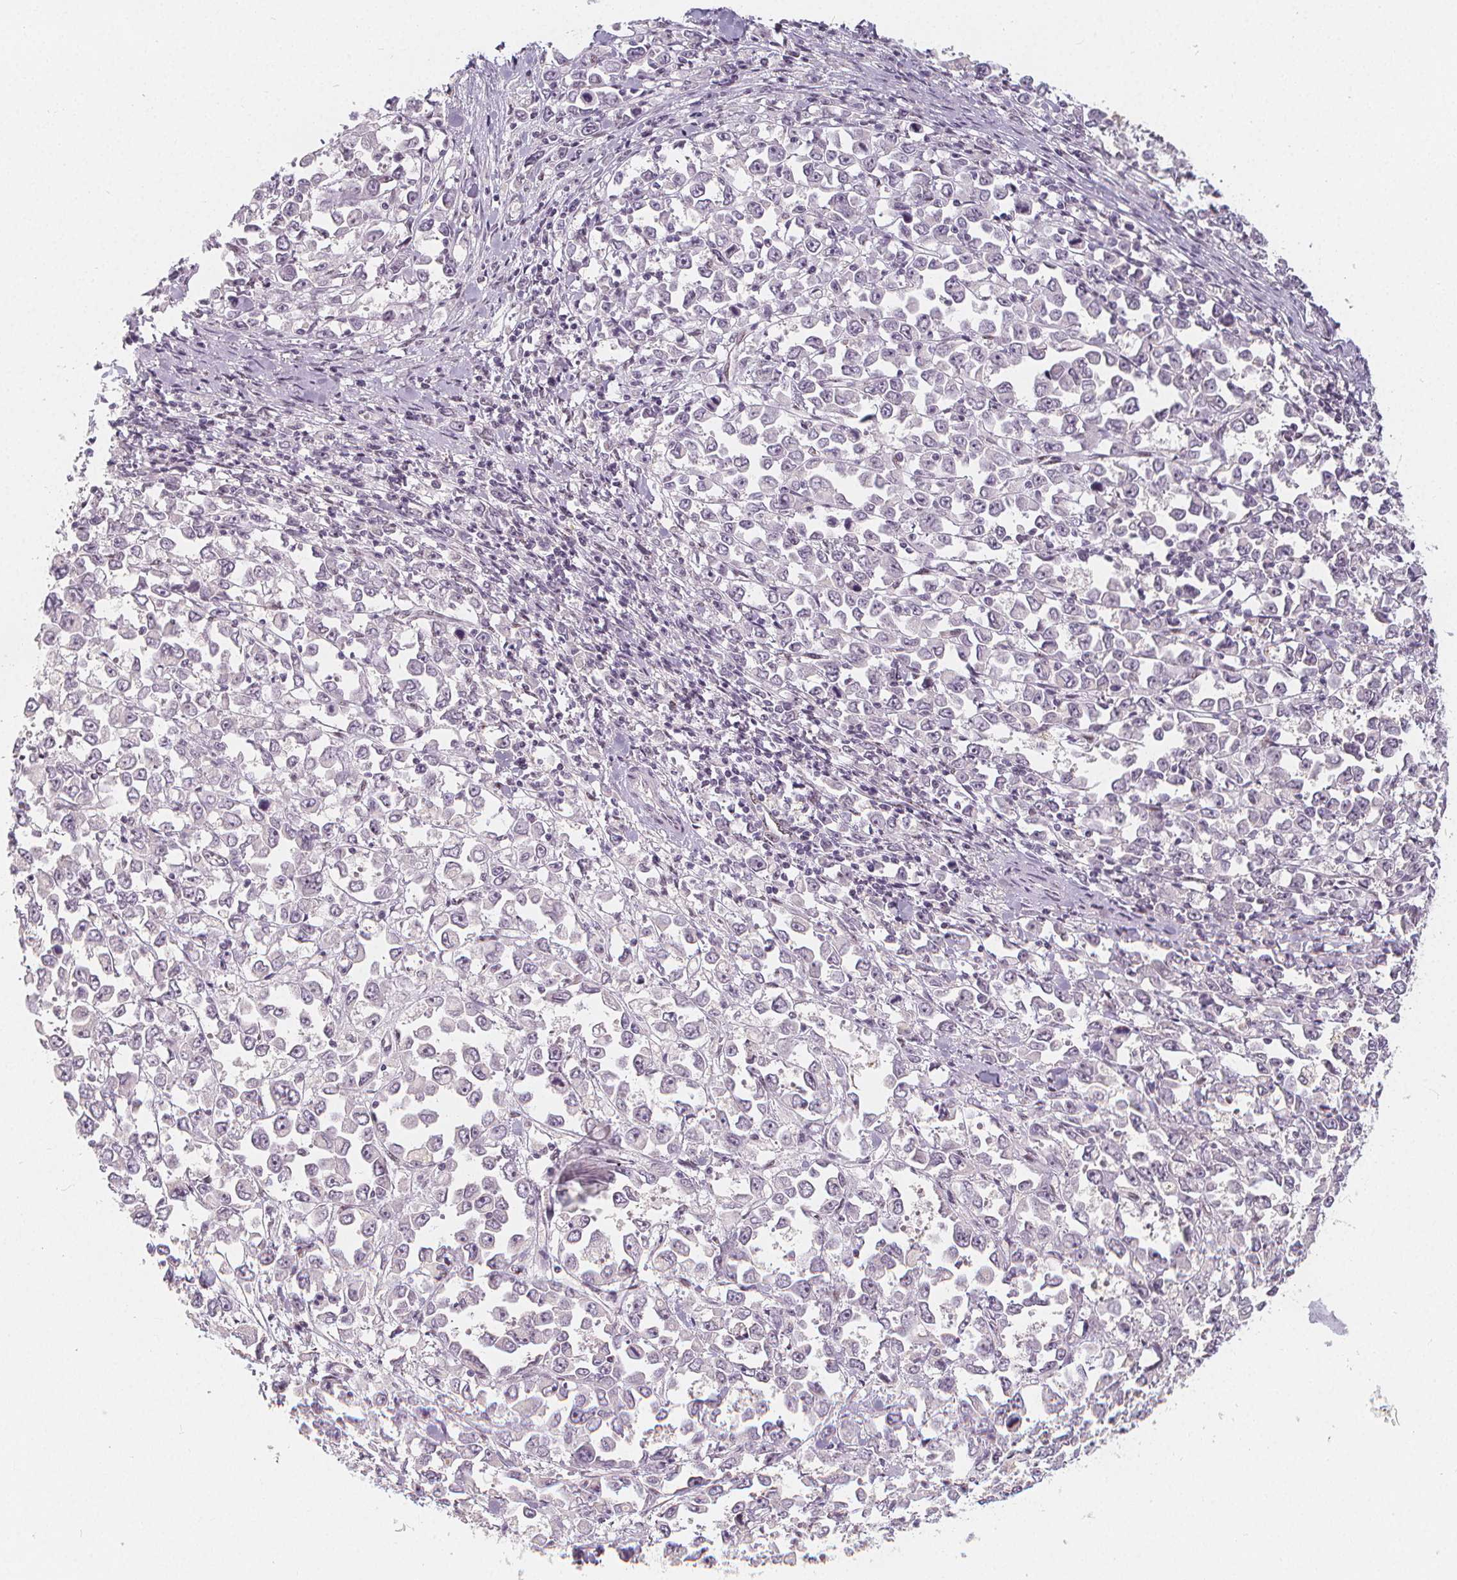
{"staining": {"intensity": "negative", "quantity": "none", "location": "none"}, "tissue": "stomach cancer", "cell_type": "Tumor cells", "image_type": "cancer", "snomed": [{"axis": "morphology", "description": "Adenocarcinoma, NOS"}, {"axis": "topography", "description": "Stomach, upper"}], "caption": "IHC image of stomach adenocarcinoma stained for a protein (brown), which displays no positivity in tumor cells. (DAB immunohistochemistry (IHC) visualized using brightfield microscopy, high magnification).", "gene": "DRC3", "patient": {"sex": "male", "age": 70}}